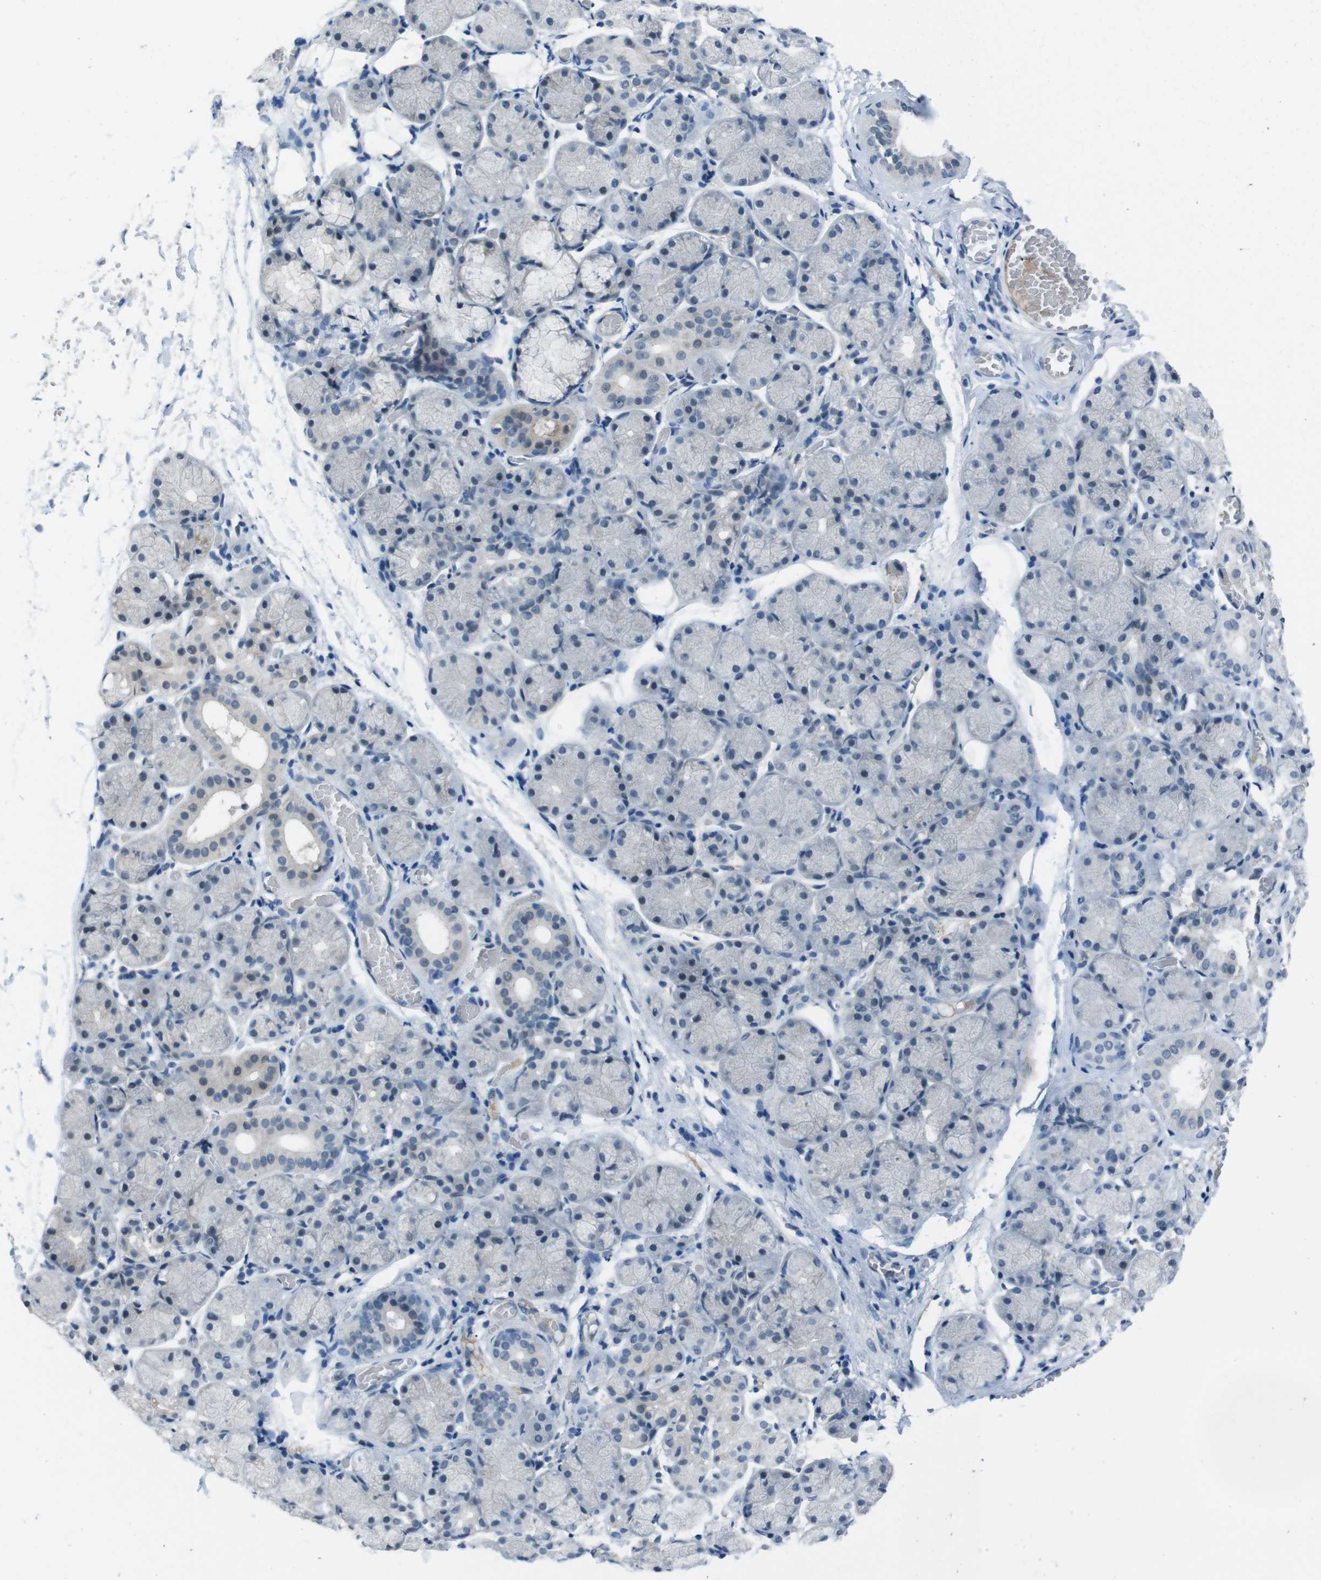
{"staining": {"intensity": "negative", "quantity": "none", "location": "none"}, "tissue": "salivary gland", "cell_type": "Glandular cells", "image_type": "normal", "snomed": [{"axis": "morphology", "description": "Normal tissue, NOS"}, {"axis": "topography", "description": "Salivary gland"}], "caption": "This is an immunohistochemistry image of normal human salivary gland. There is no expression in glandular cells.", "gene": "CDHR2", "patient": {"sex": "female", "age": 24}}